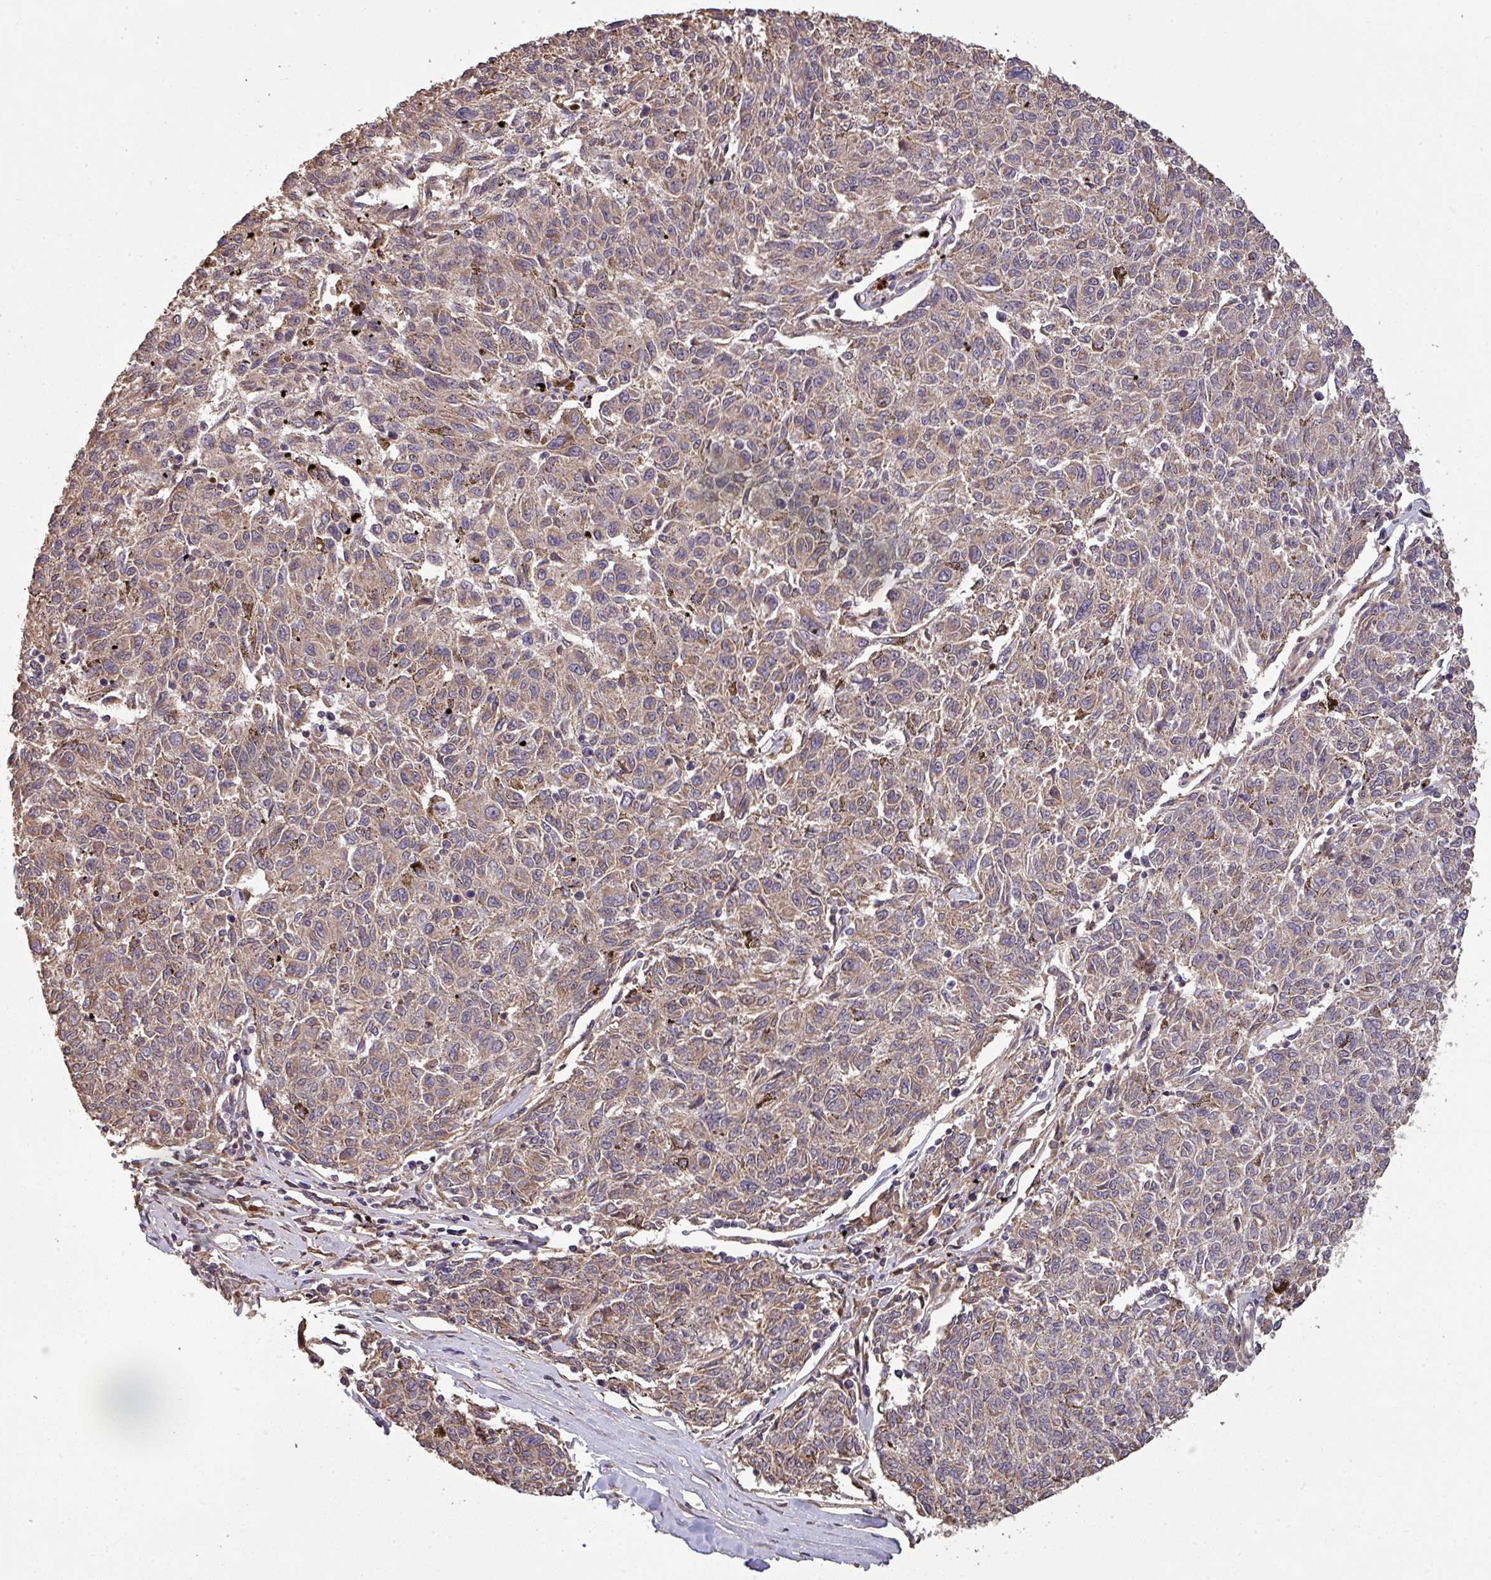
{"staining": {"intensity": "weak", "quantity": ">75%", "location": "cytoplasmic/membranous"}, "tissue": "melanoma", "cell_type": "Tumor cells", "image_type": "cancer", "snomed": [{"axis": "morphology", "description": "Malignant melanoma, NOS"}, {"axis": "topography", "description": "Skin"}], "caption": "The image displays staining of malignant melanoma, revealing weak cytoplasmic/membranous protein positivity (brown color) within tumor cells.", "gene": "ISLR", "patient": {"sex": "female", "age": 72}}